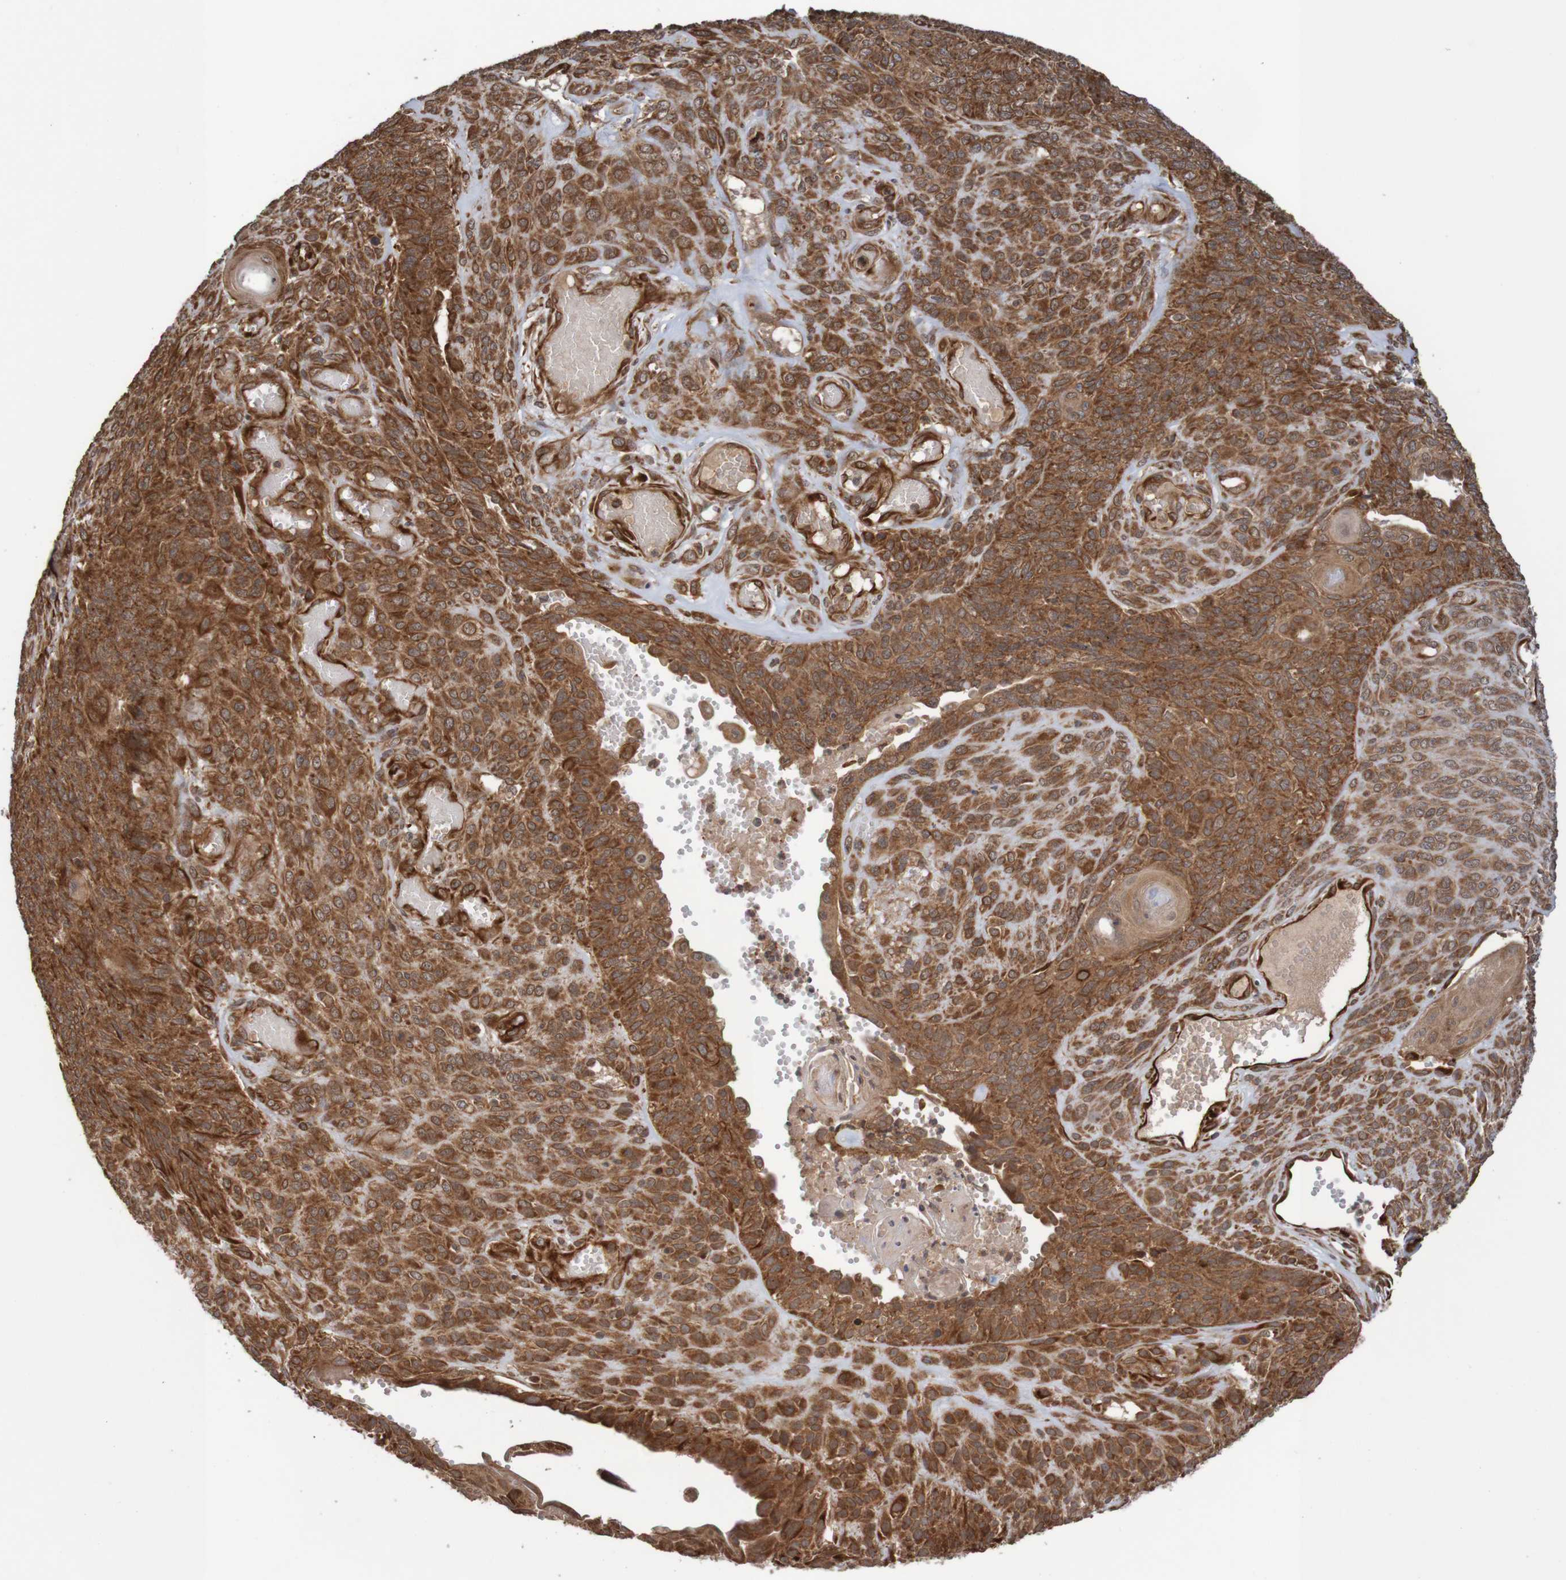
{"staining": {"intensity": "strong", "quantity": ">75%", "location": "cytoplasmic/membranous"}, "tissue": "endometrial cancer", "cell_type": "Tumor cells", "image_type": "cancer", "snomed": [{"axis": "morphology", "description": "Adenocarcinoma, NOS"}, {"axis": "topography", "description": "Endometrium"}], "caption": "DAB (3,3'-diaminobenzidine) immunohistochemical staining of human adenocarcinoma (endometrial) exhibits strong cytoplasmic/membranous protein expression in approximately >75% of tumor cells.", "gene": "MRPL52", "patient": {"sex": "female", "age": 32}}